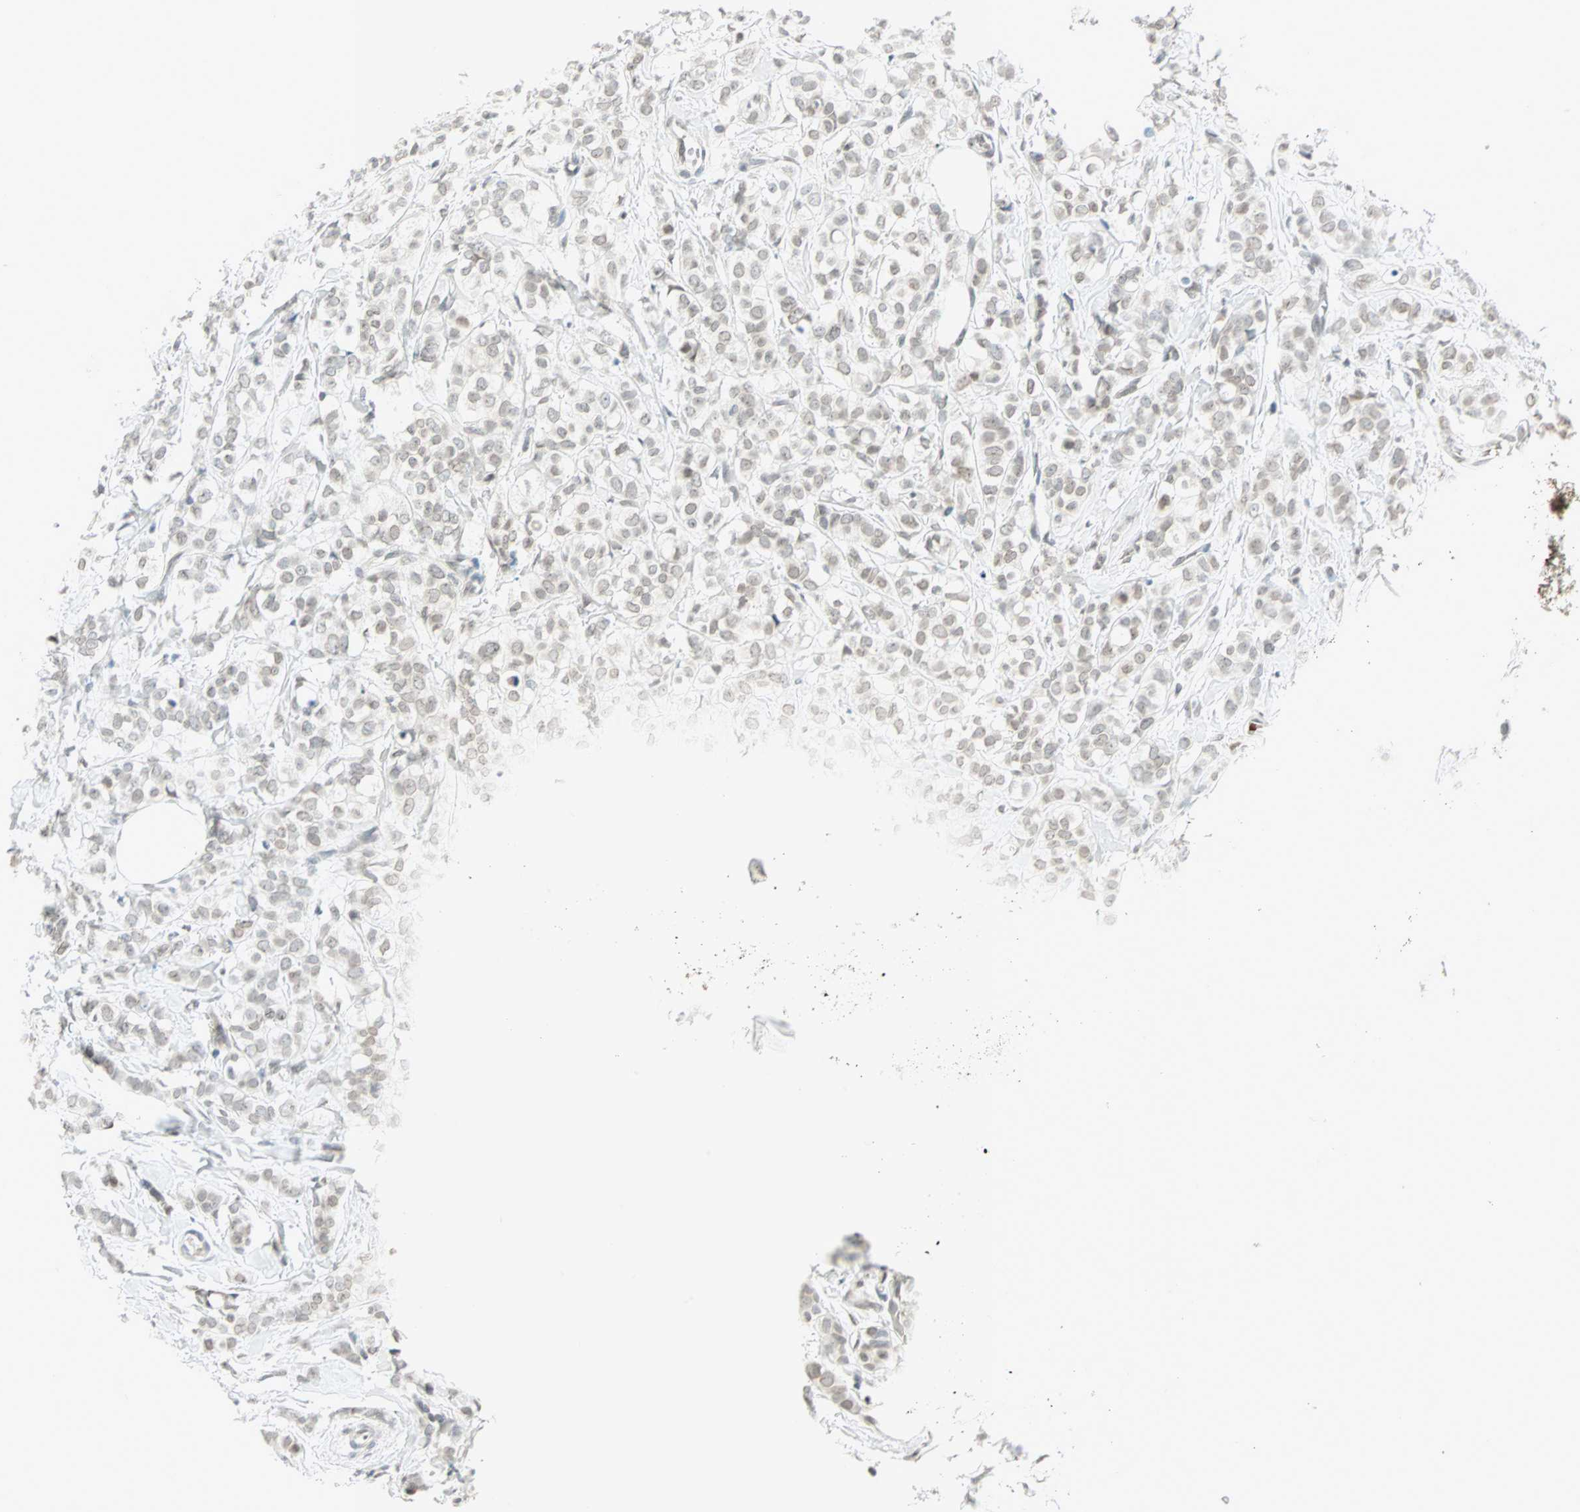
{"staining": {"intensity": "weak", "quantity": "<25%", "location": "nuclear"}, "tissue": "breast cancer", "cell_type": "Tumor cells", "image_type": "cancer", "snomed": [{"axis": "morphology", "description": "Lobular carcinoma"}, {"axis": "topography", "description": "Breast"}], "caption": "Immunohistochemical staining of lobular carcinoma (breast) displays no significant staining in tumor cells.", "gene": "BCAN", "patient": {"sex": "female", "age": 60}}